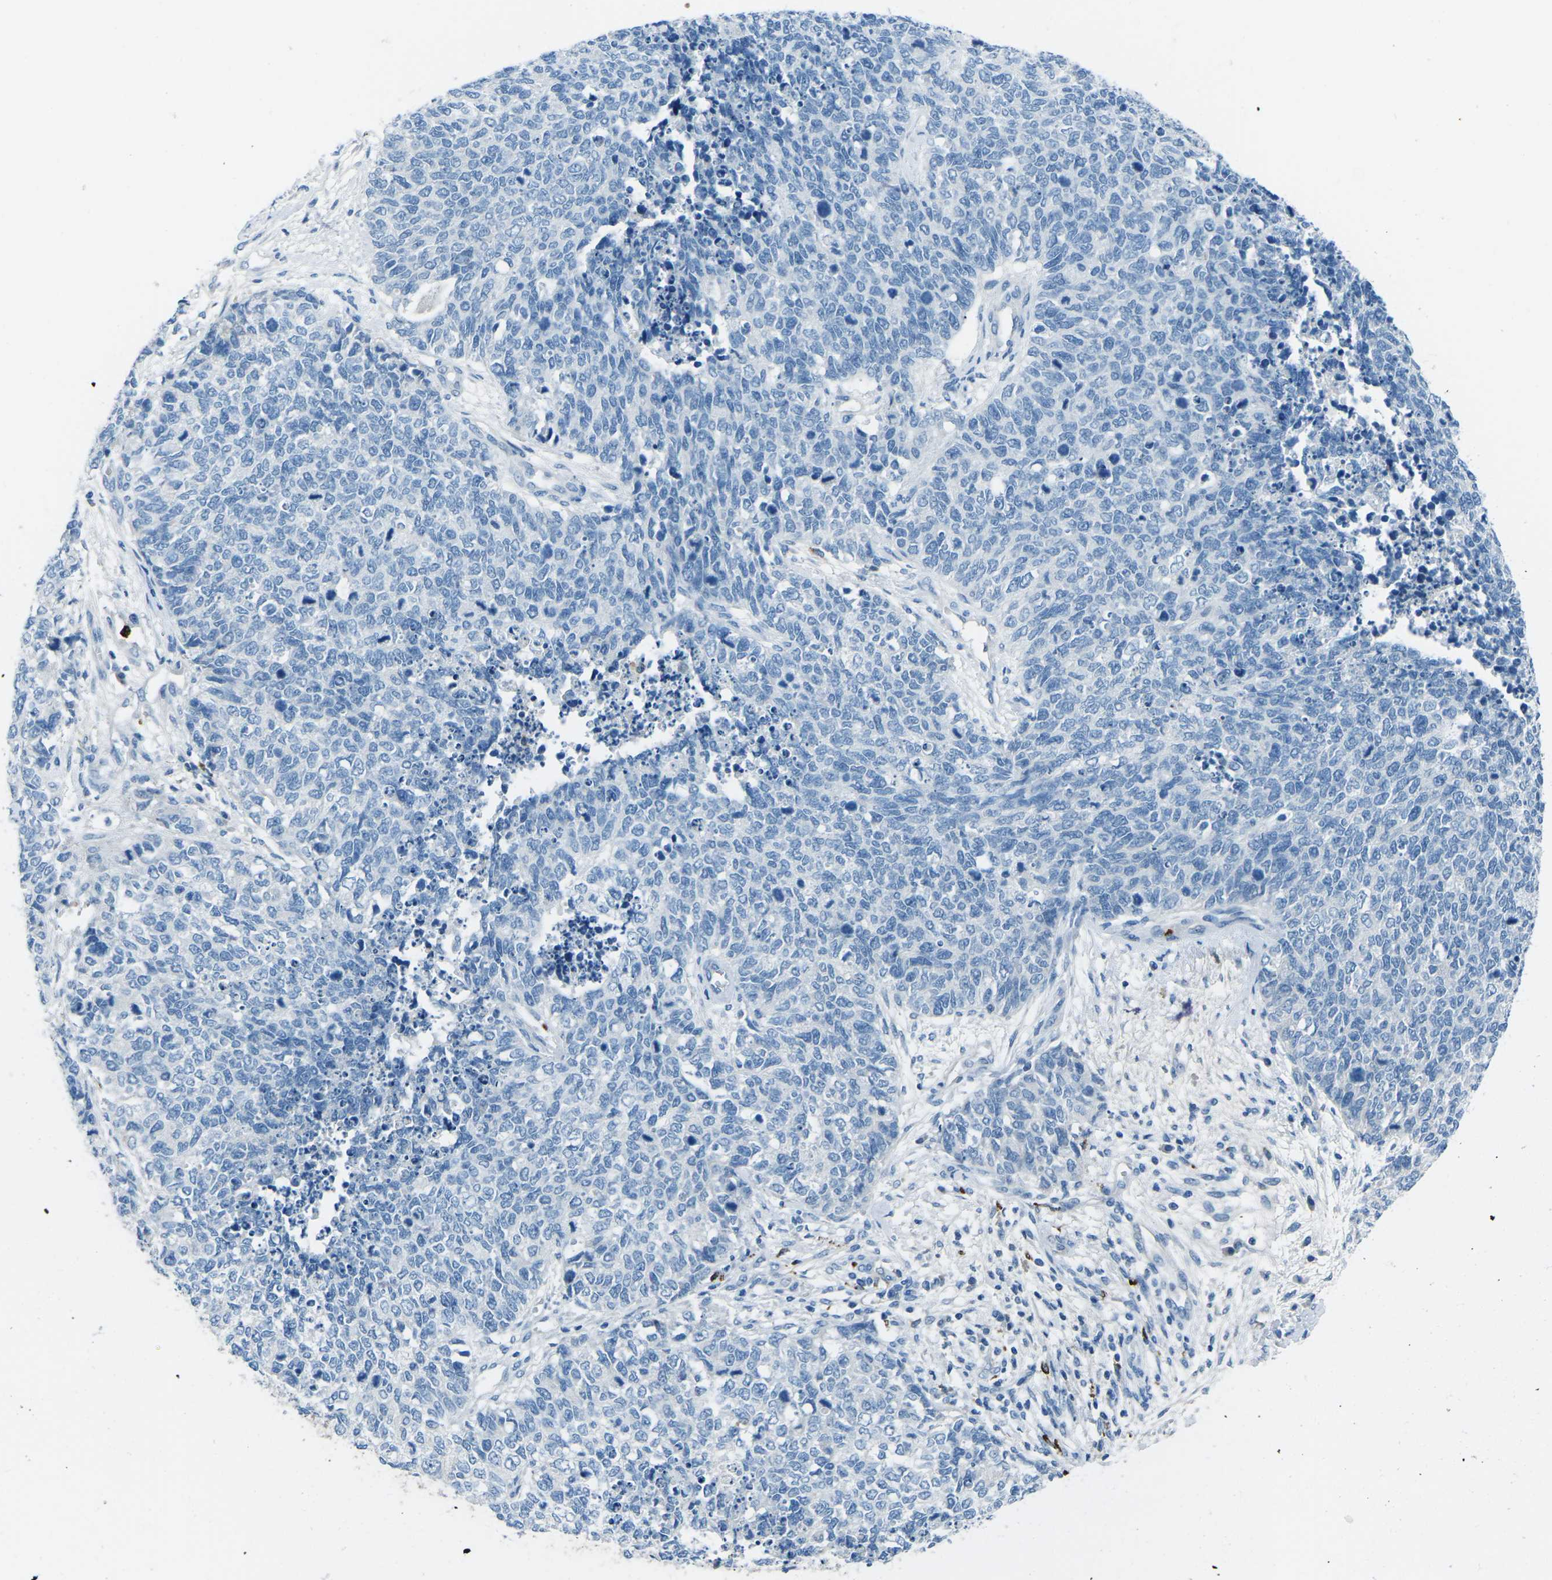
{"staining": {"intensity": "negative", "quantity": "none", "location": "none"}, "tissue": "cervical cancer", "cell_type": "Tumor cells", "image_type": "cancer", "snomed": [{"axis": "morphology", "description": "Squamous cell carcinoma, NOS"}, {"axis": "topography", "description": "Cervix"}], "caption": "There is no significant positivity in tumor cells of cervical cancer.", "gene": "FCN1", "patient": {"sex": "female", "age": 63}}